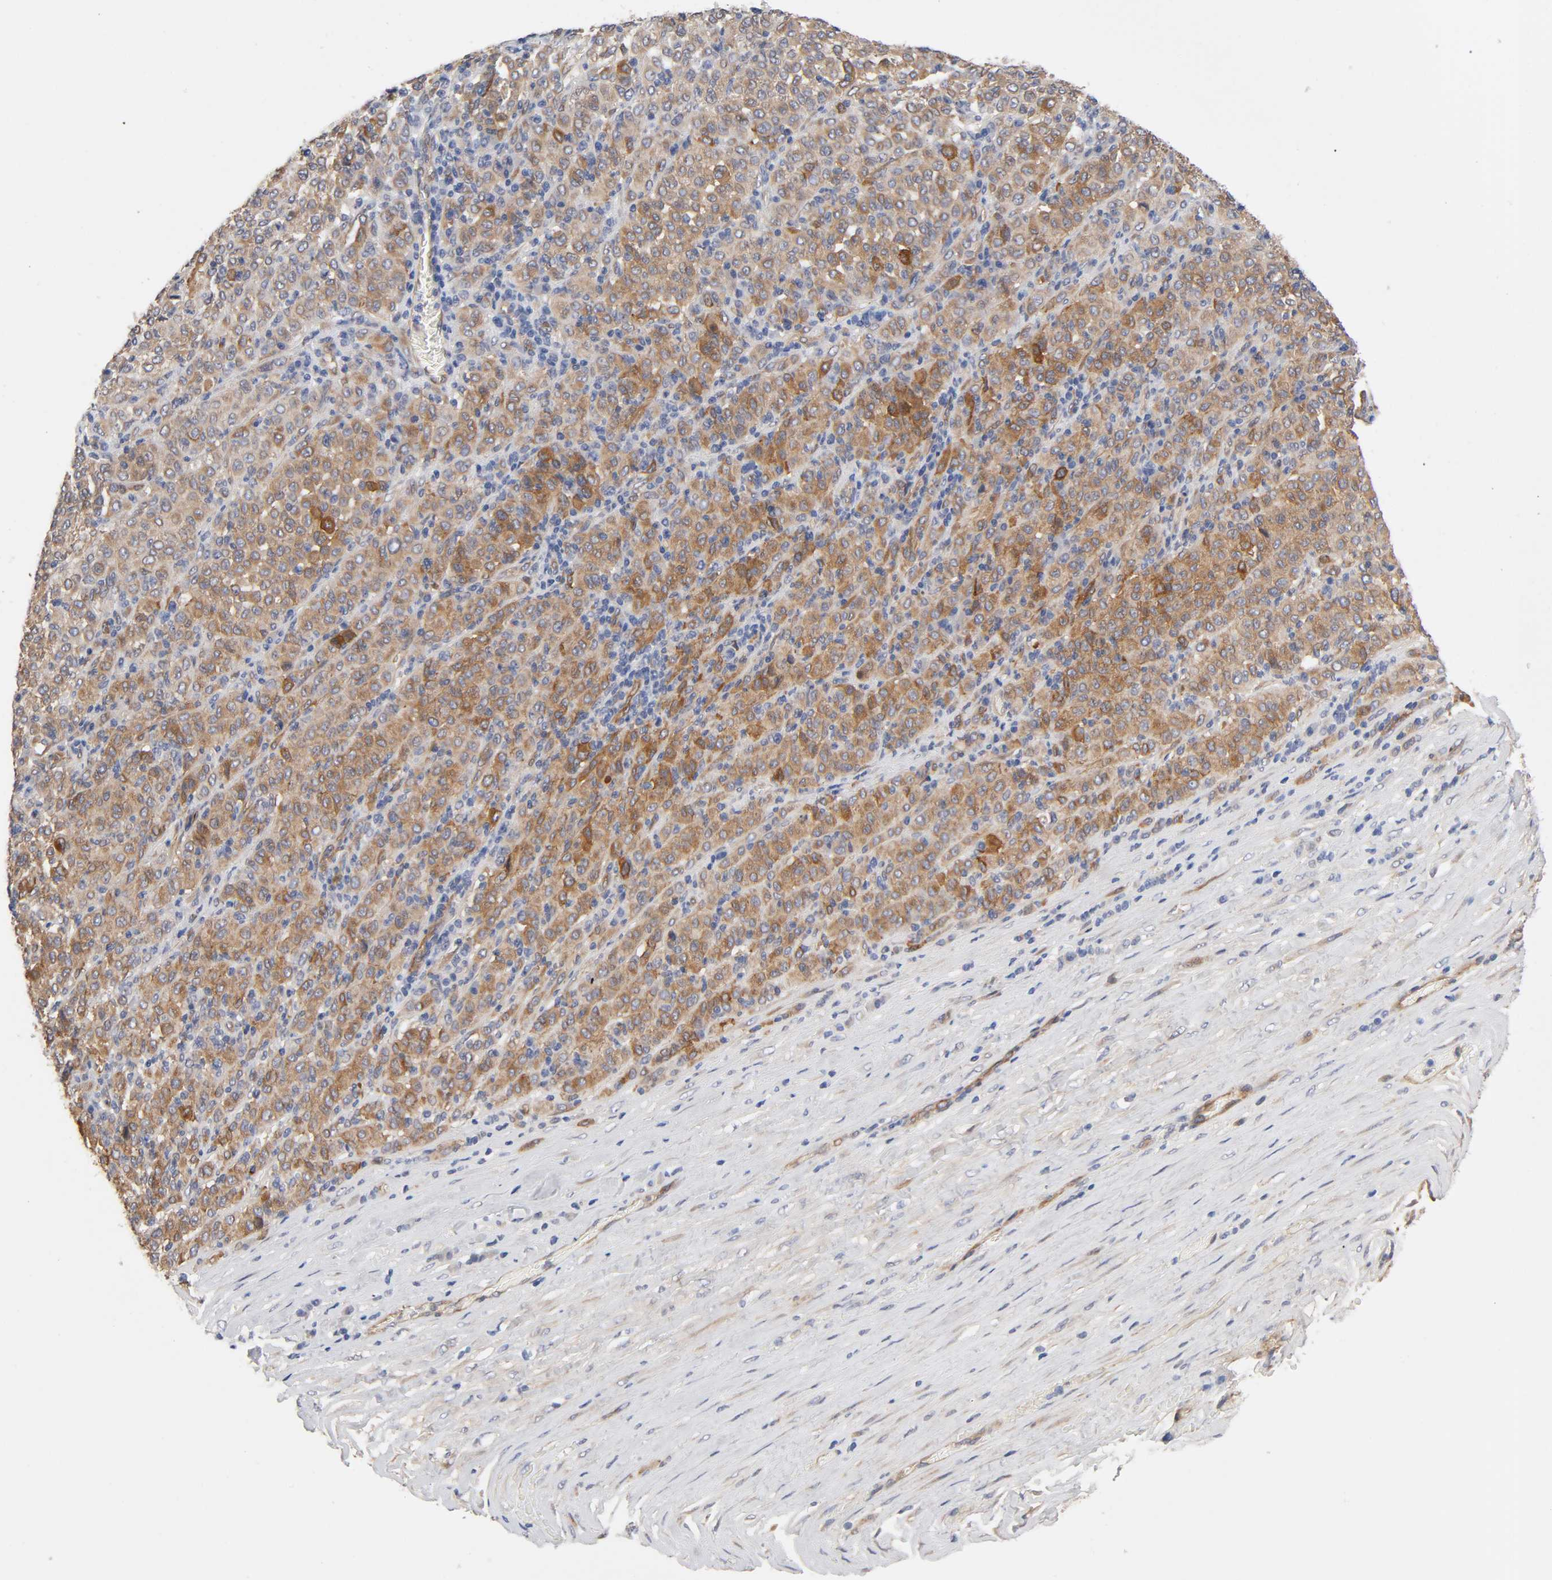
{"staining": {"intensity": "moderate", "quantity": ">75%", "location": "cytoplasmic/membranous"}, "tissue": "melanoma", "cell_type": "Tumor cells", "image_type": "cancer", "snomed": [{"axis": "morphology", "description": "Malignant melanoma, Metastatic site"}, {"axis": "topography", "description": "Pancreas"}], "caption": "Melanoma stained with DAB immunohistochemistry (IHC) exhibits medium levels of moderate cytoplasmic/membranous staining in about >75% of tumor cells.", "gene": "RAB13", "patient": {"sex": "female", "age": 30}}